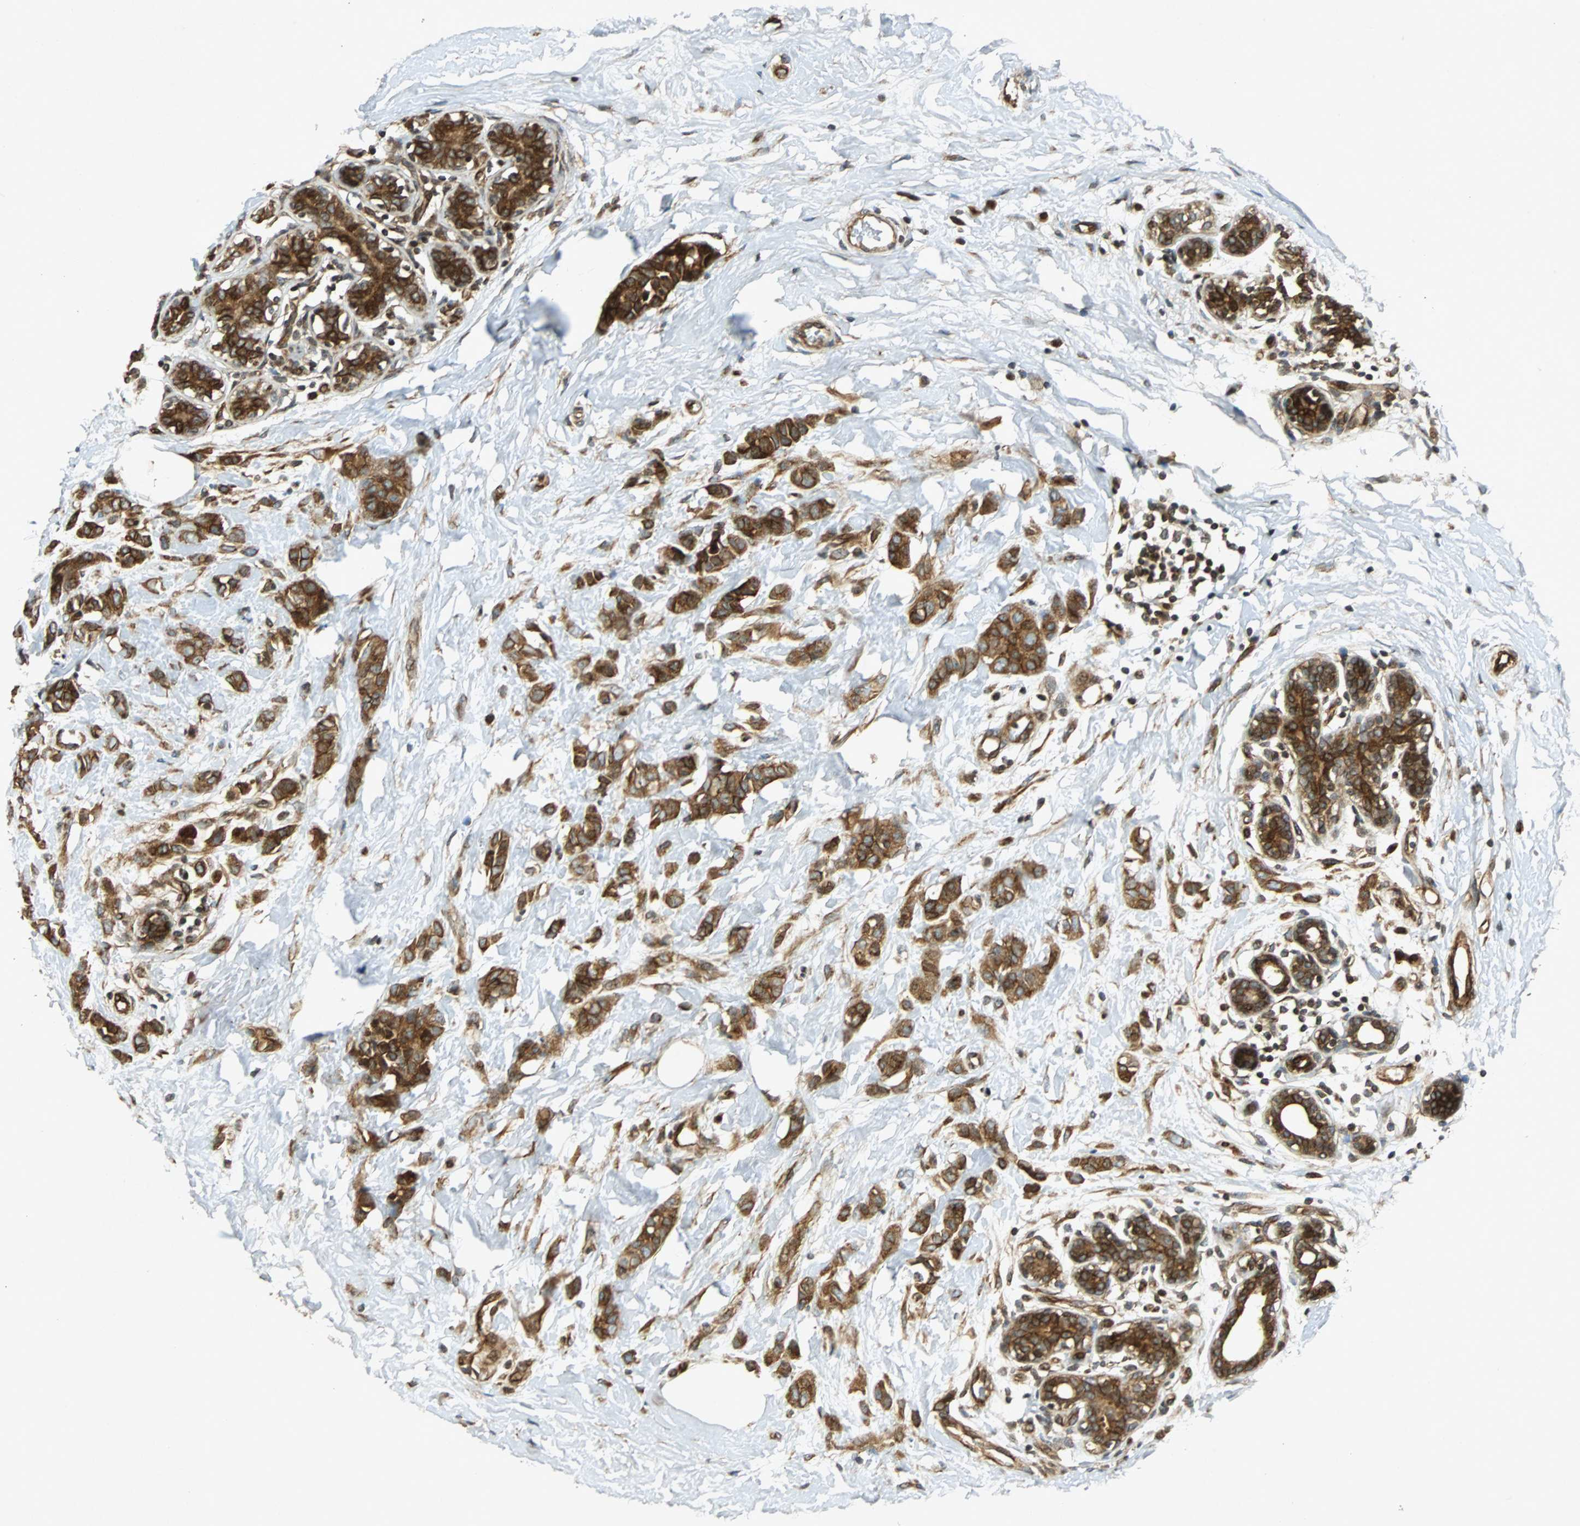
{"staining": {"intensity": "strong", "quantity": ">75%", "location": "cytoplasmic/membranous"}, "tissue": "breast cancer", "cell_type": "Tumor cells", "image_type": "cancer", "snomed": [{"axis": "morphology", "description": "Lobular carcinoma, in situ"}, {"axis": "morphology", "description": "Lobular carcinoma"}, {"axis": "topography", "description": "Breast"}], "caption": "Breast cancer stained with a protein marker displays strong staining in tumor cells.", "gene": "TUBA4A", "patient": {"sex": "female", "age": 41}}